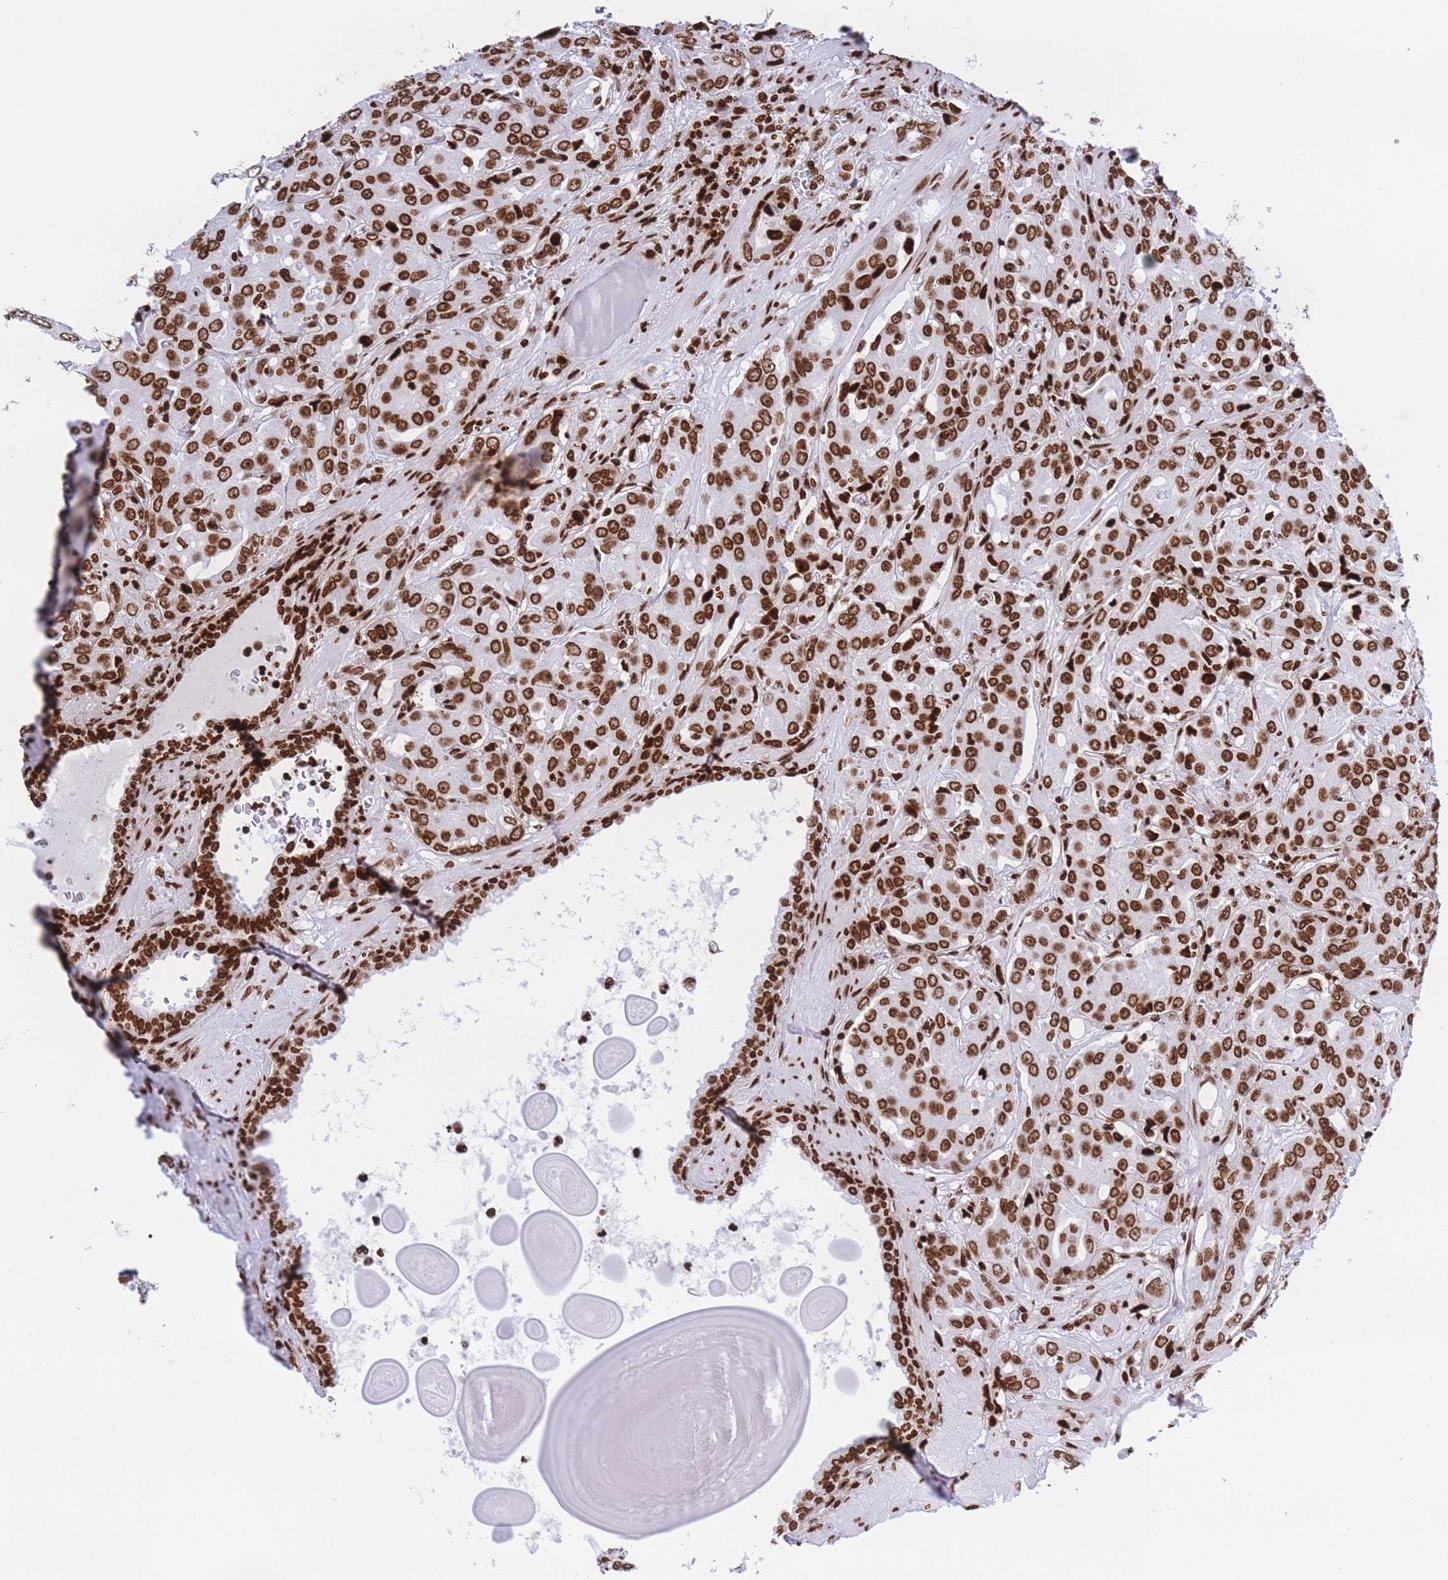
{"staining": {"intensity": "strong", "quantity": ">75%", "location": "nuclear"}, "tissue": "prostate cancer", "cell_type": "Tumor cells", "image_type": "cancer", "snomed": [{"axis": "morphology", "description": "Adenocarcinoma, High grade"}, {"axis": "topography", "description": "Prostate"}], "caption": "DAB immunohistochemical staining of human high-grade adenocarcinoma (prostate) exhibits strong nuclear protein positivity in approximately >75% of tumor cells.", "gene": "H2BC11", "patient": {"sex": "male", "age": 68}}